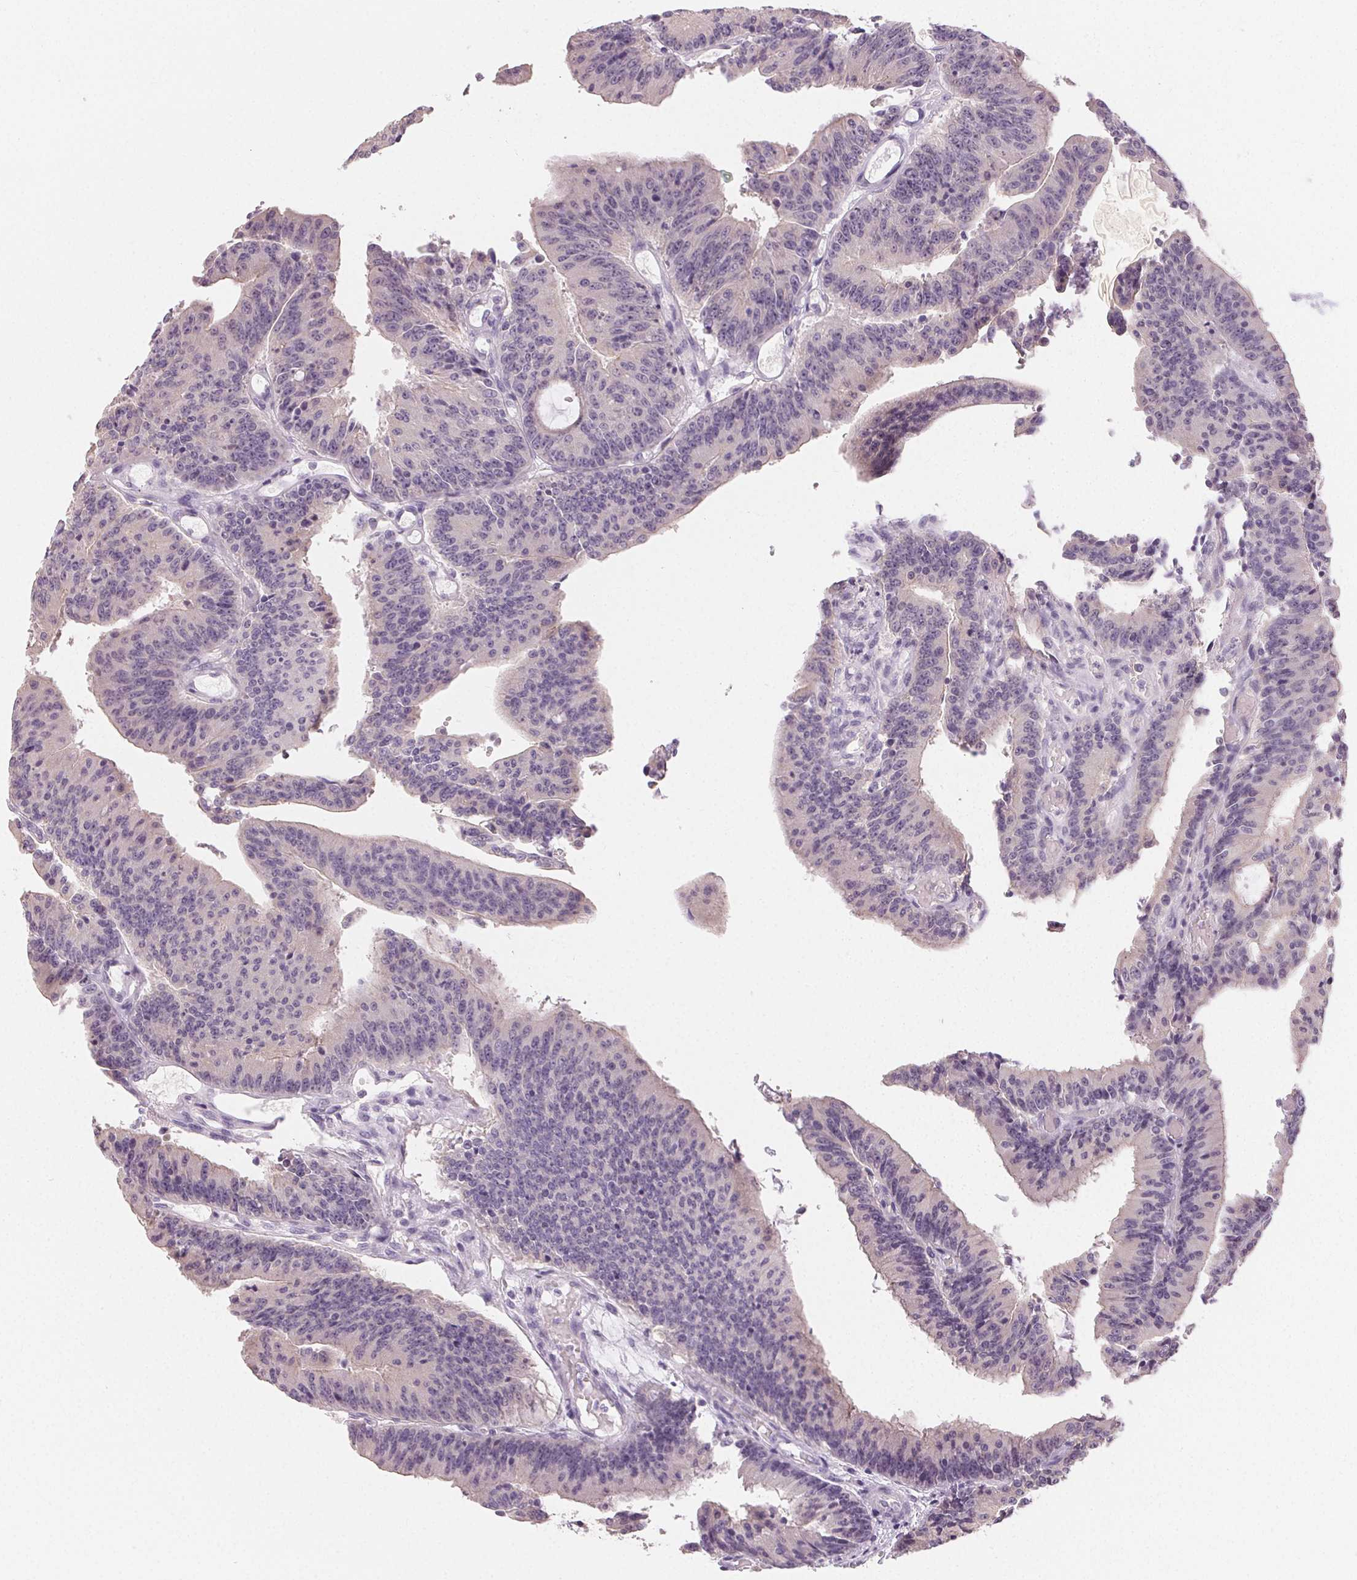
{"staining": {"intensity": "negative", "quantity": "none", "location": "none"}, "tissue": "colorectal cancer", "cell_type": "Tumor cells", "image_type": "cancer", "snomed": [{"axis": "morphology", "description": "Adenocarcinoma, NOS"}, {"axis": "topography", "description": "Colon"}], "caption": "IHC histopathology image of neoplastic tissue: adenocarcinoma (colorectal) stained with DAB demonstrates no significant protein expression in tumor cells.", "gene": "SFTPD", "patient": {"sex": "female", "age": 78}}